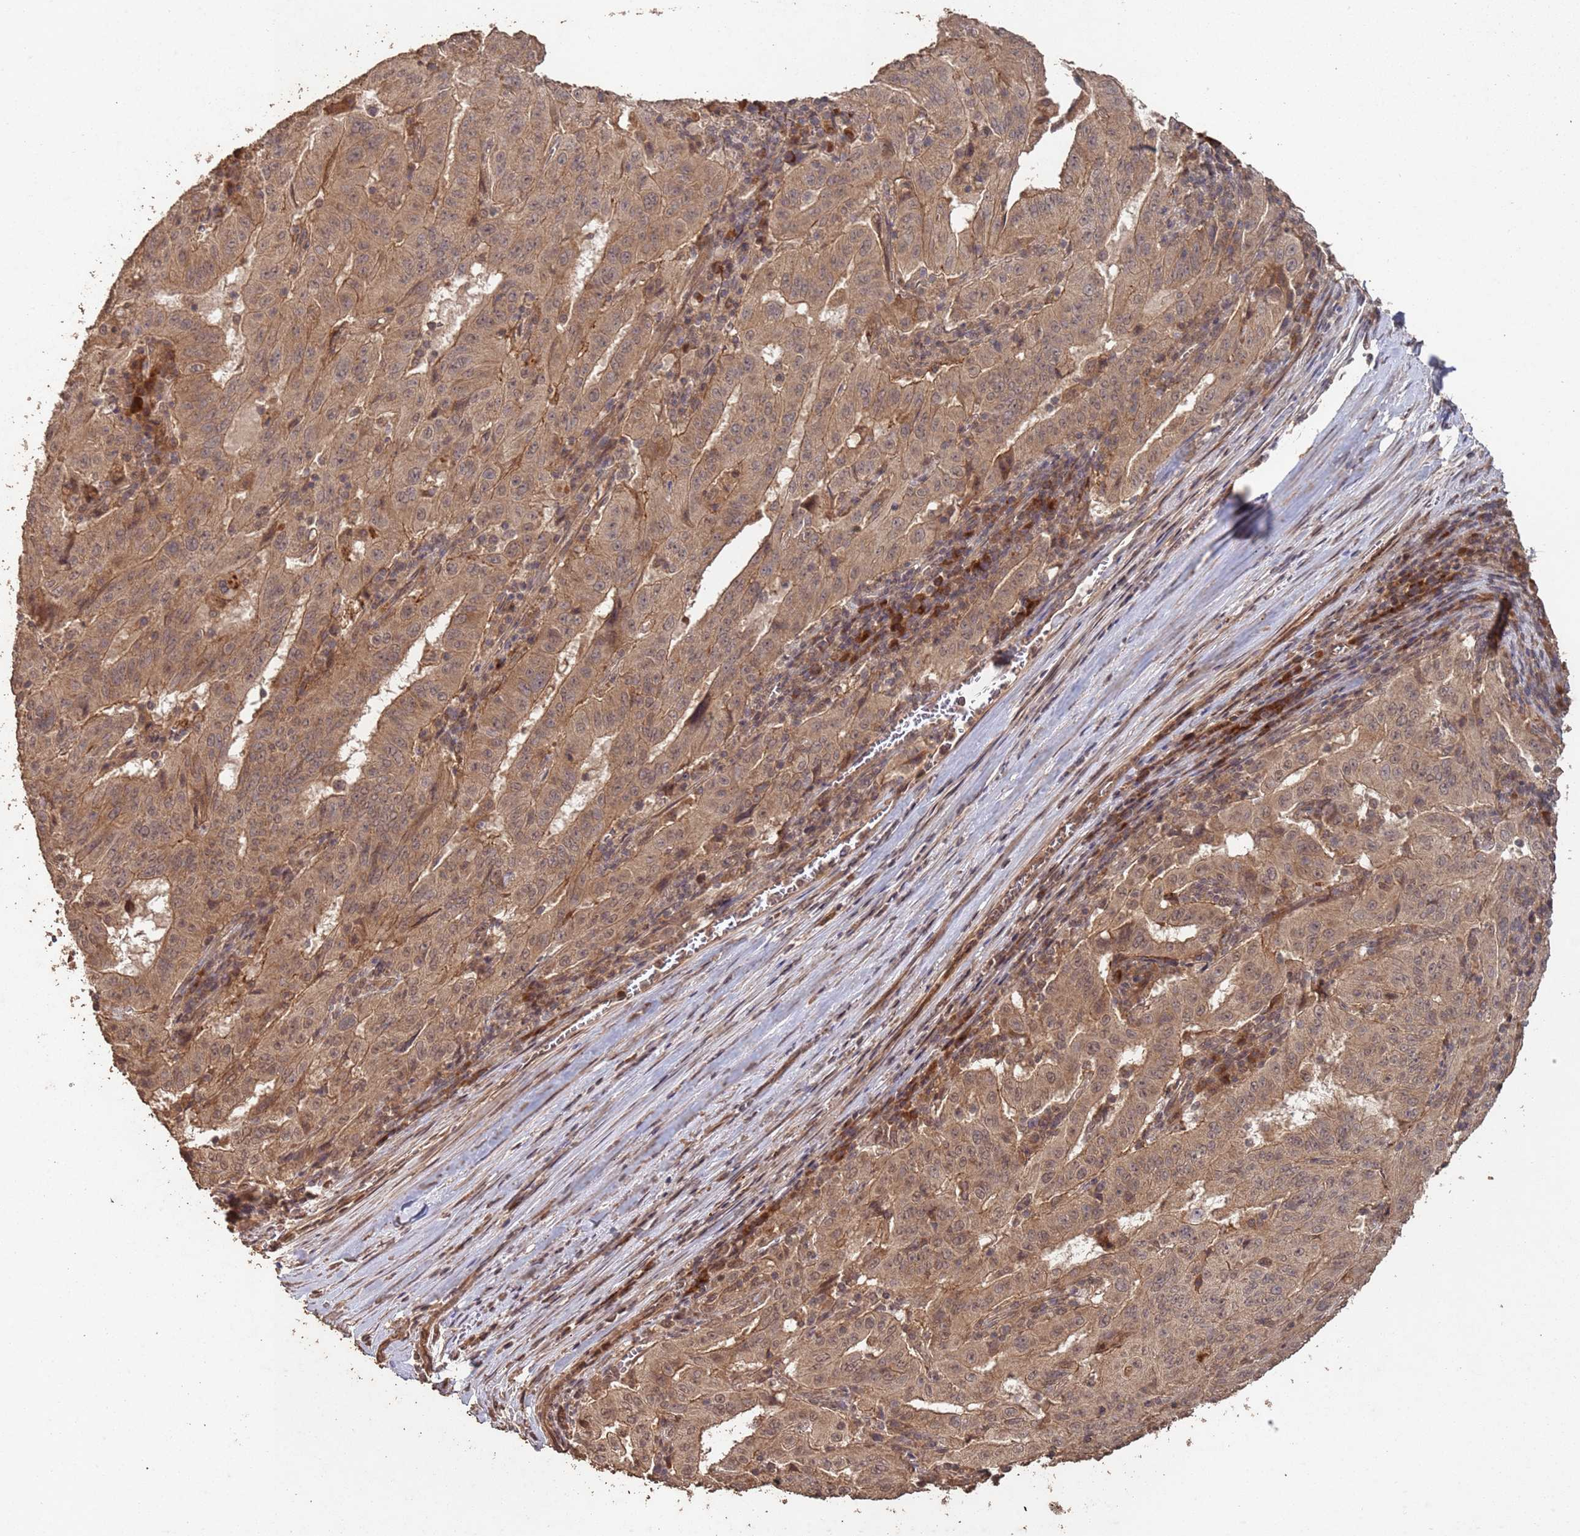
{"staining": {"intensity": "moderate", "quantity": ">75%", "location": "cytoplasmic/membranous"}, "tissue": "pancreatic cancer", "cell_type": "Tumor cells", "image_type": "cancer", "snomed": [{"axis": "morphology", "description": "Adenocarcinoma, NOS"}, {"axis": "topography", "description": "Pancreas"}], "caption": "This photomicrograph demonstrates adenocarcinoma (pancreatic) stained with IHC to label a protein in brown. The cytoplasmic/membranous of tumor cells show moderate positivity for the protein. Nuclei are counter-stained blue.", "gene": "FRAT1", "patient": {"sex": "male", "age": 63}}